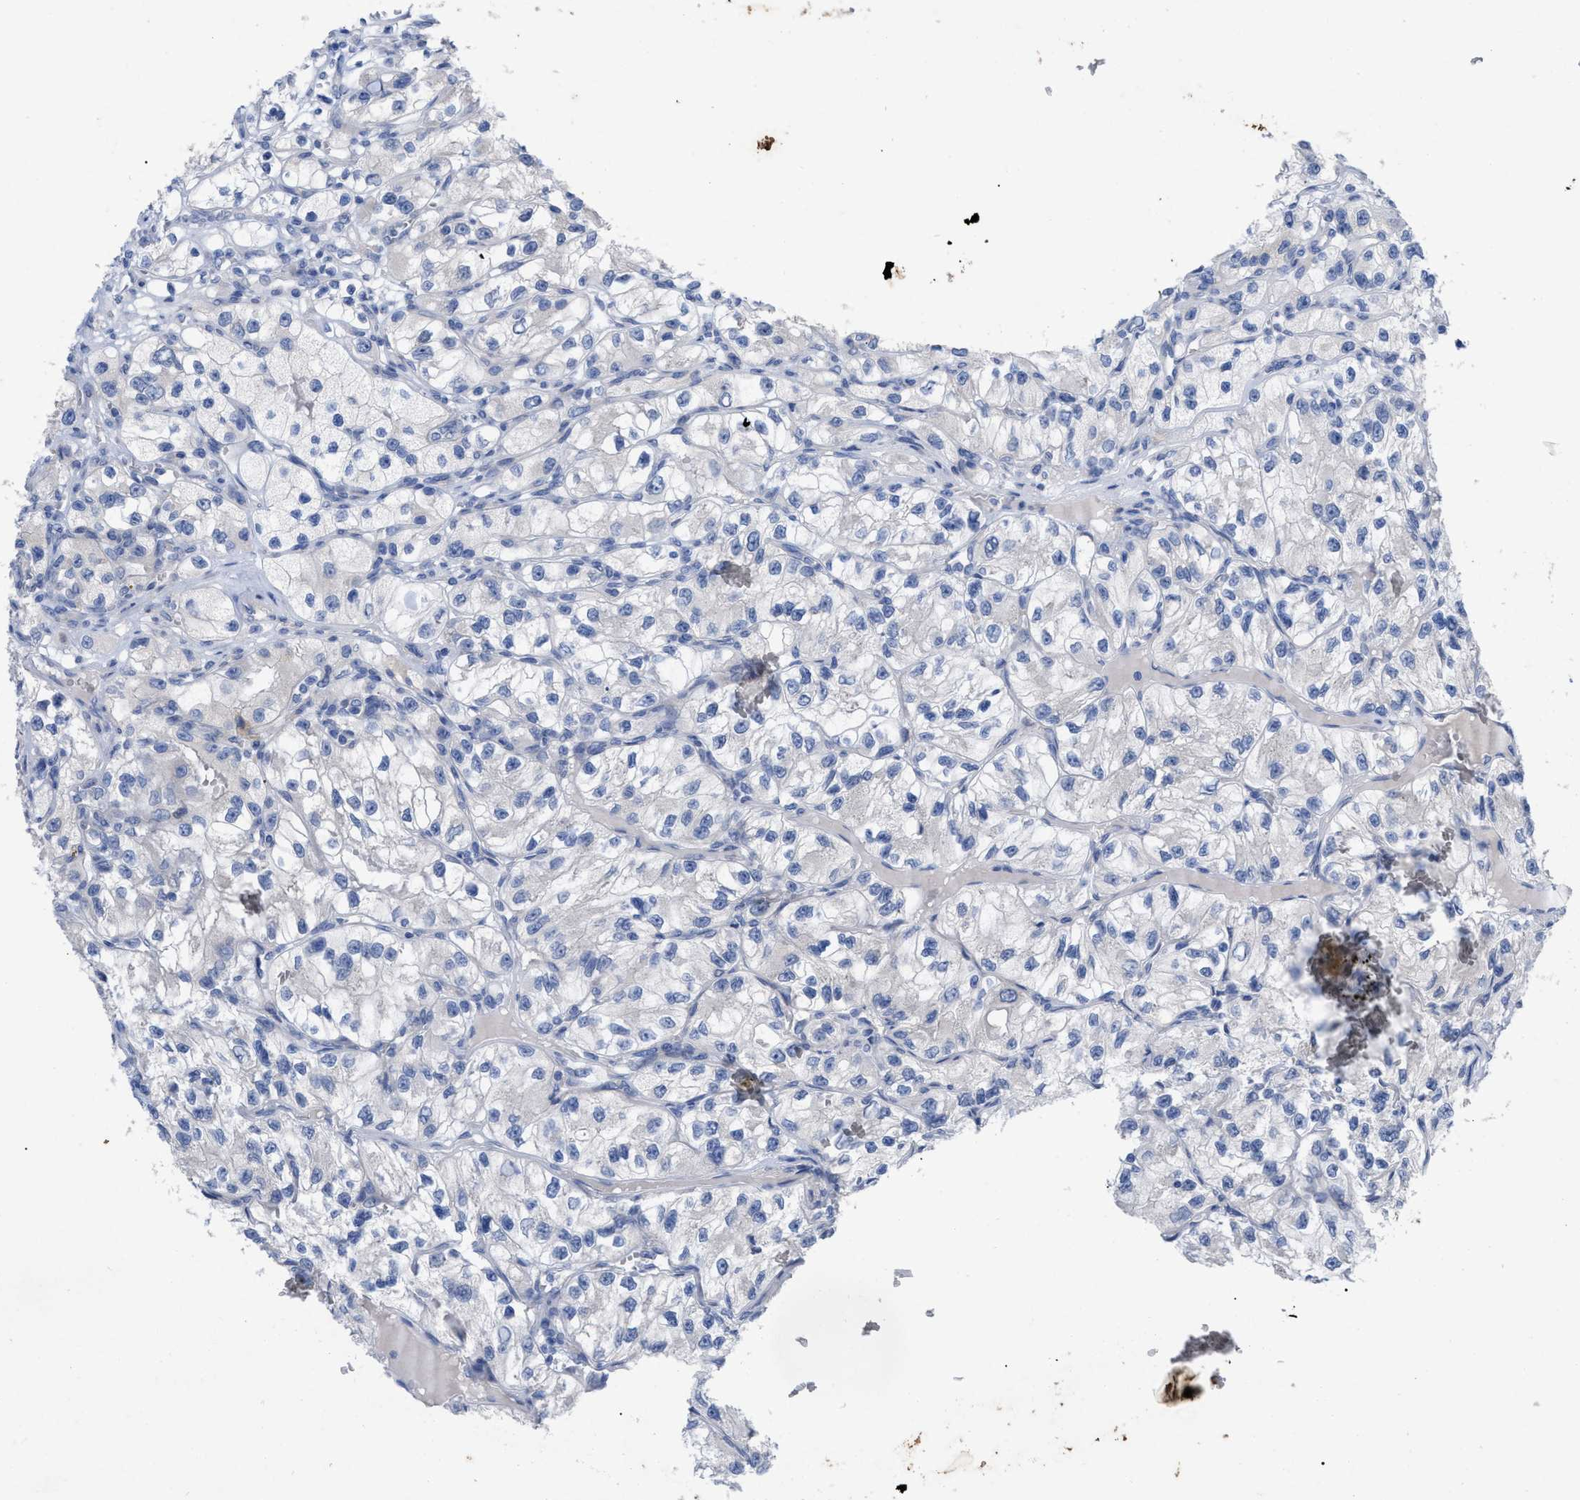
{"staining": {"intensity": "negative", "quantity": "none", "location": "none"}, "tissue": "renal cancer", "cell_type": "Tumor cells", "image_type": "cancer", "snomed": [{"axis": "morphology", "description": "Adenocarcinoma, NOS"}, {"axis": "topography", "description": "Kidney"}], "caption": "A histopathology image of renal cancer (adenocarcinoma) stained for a protein demonstrates no brown staining in tumor cells.", "gene": "VIP", "patient": {"sex": "female", "age": 57}}